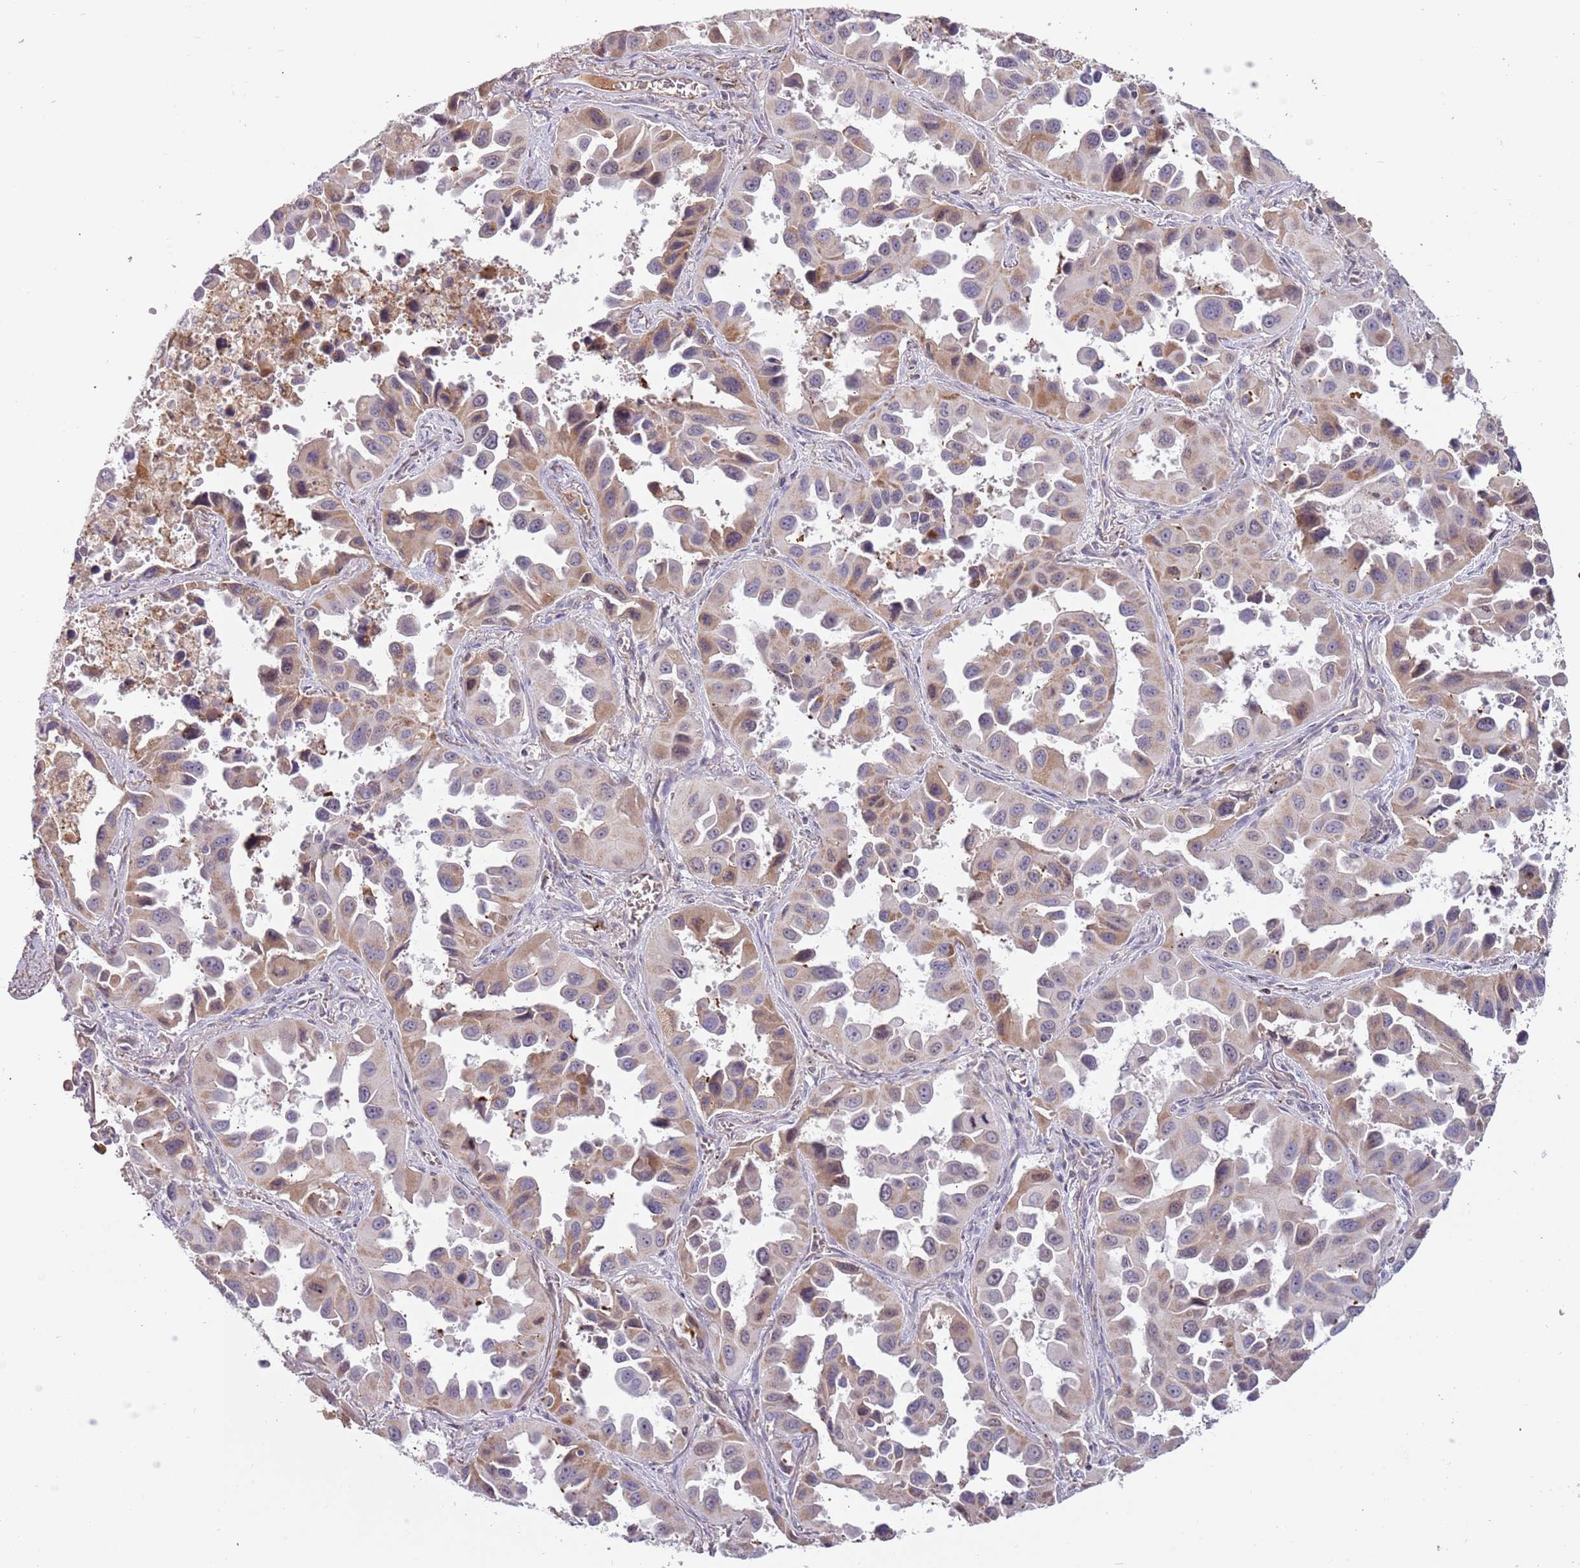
{"staining": {"intensity": "weak", "quantity": ">75%", "location": "cytoplasmic/membranous,nuclear"}, "tissue": "lung cancer", "cell_type": "Tumor cells", "image_type": "cancer", "snomed": [{"axis": "morphology", "description": "Adenocarcinoma, NOS"}, {"axis": "topography", "description": "Lung"}], "caption": "A brown stain labels weak cytoplasmic/membranous and nuclear expression of a protein in human lung cancer tumor cells.", "gene": "SYS1", "patient": {"sex": "male", "age": 66}}